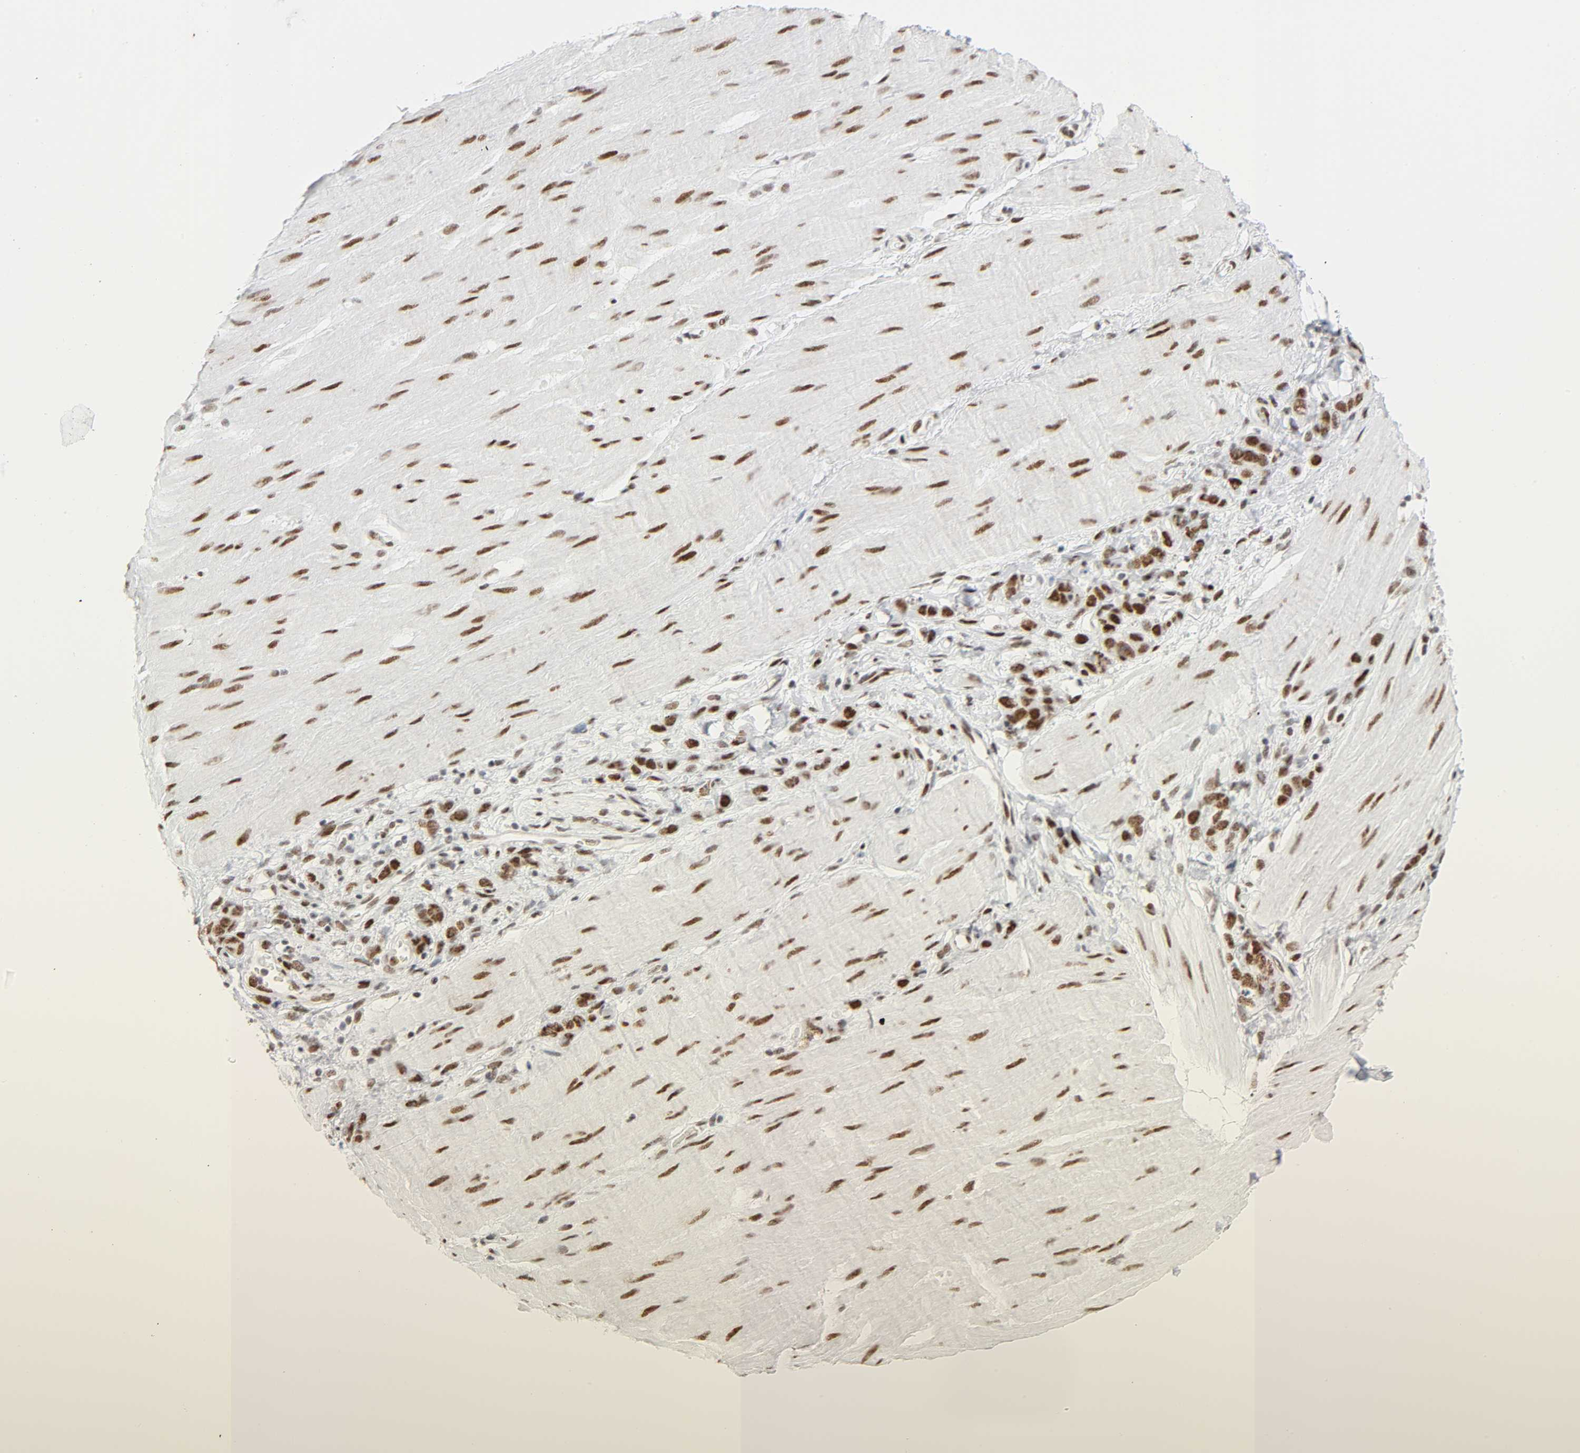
{"staining": {"intensity": "strong", "quantity": ">75%", "location": "nuclear"}, "tissue": "stomach cancer", "cell_type": "Tumor cells", "image_type": "cancer", "snomed": [{"axis": "morphology", "description": "Adenocarcinoma, NOS"}, {"axis": "topography", "description": "Stomach"}], "caption": "A high-resolution image shows IHC staining of stomach cancer (adenocarcinoma), which shows strong nuclear expression in approximately >75% of tumor cells.", "gene": "HSF1", "patient": {"sex": "male", "age": 82}}